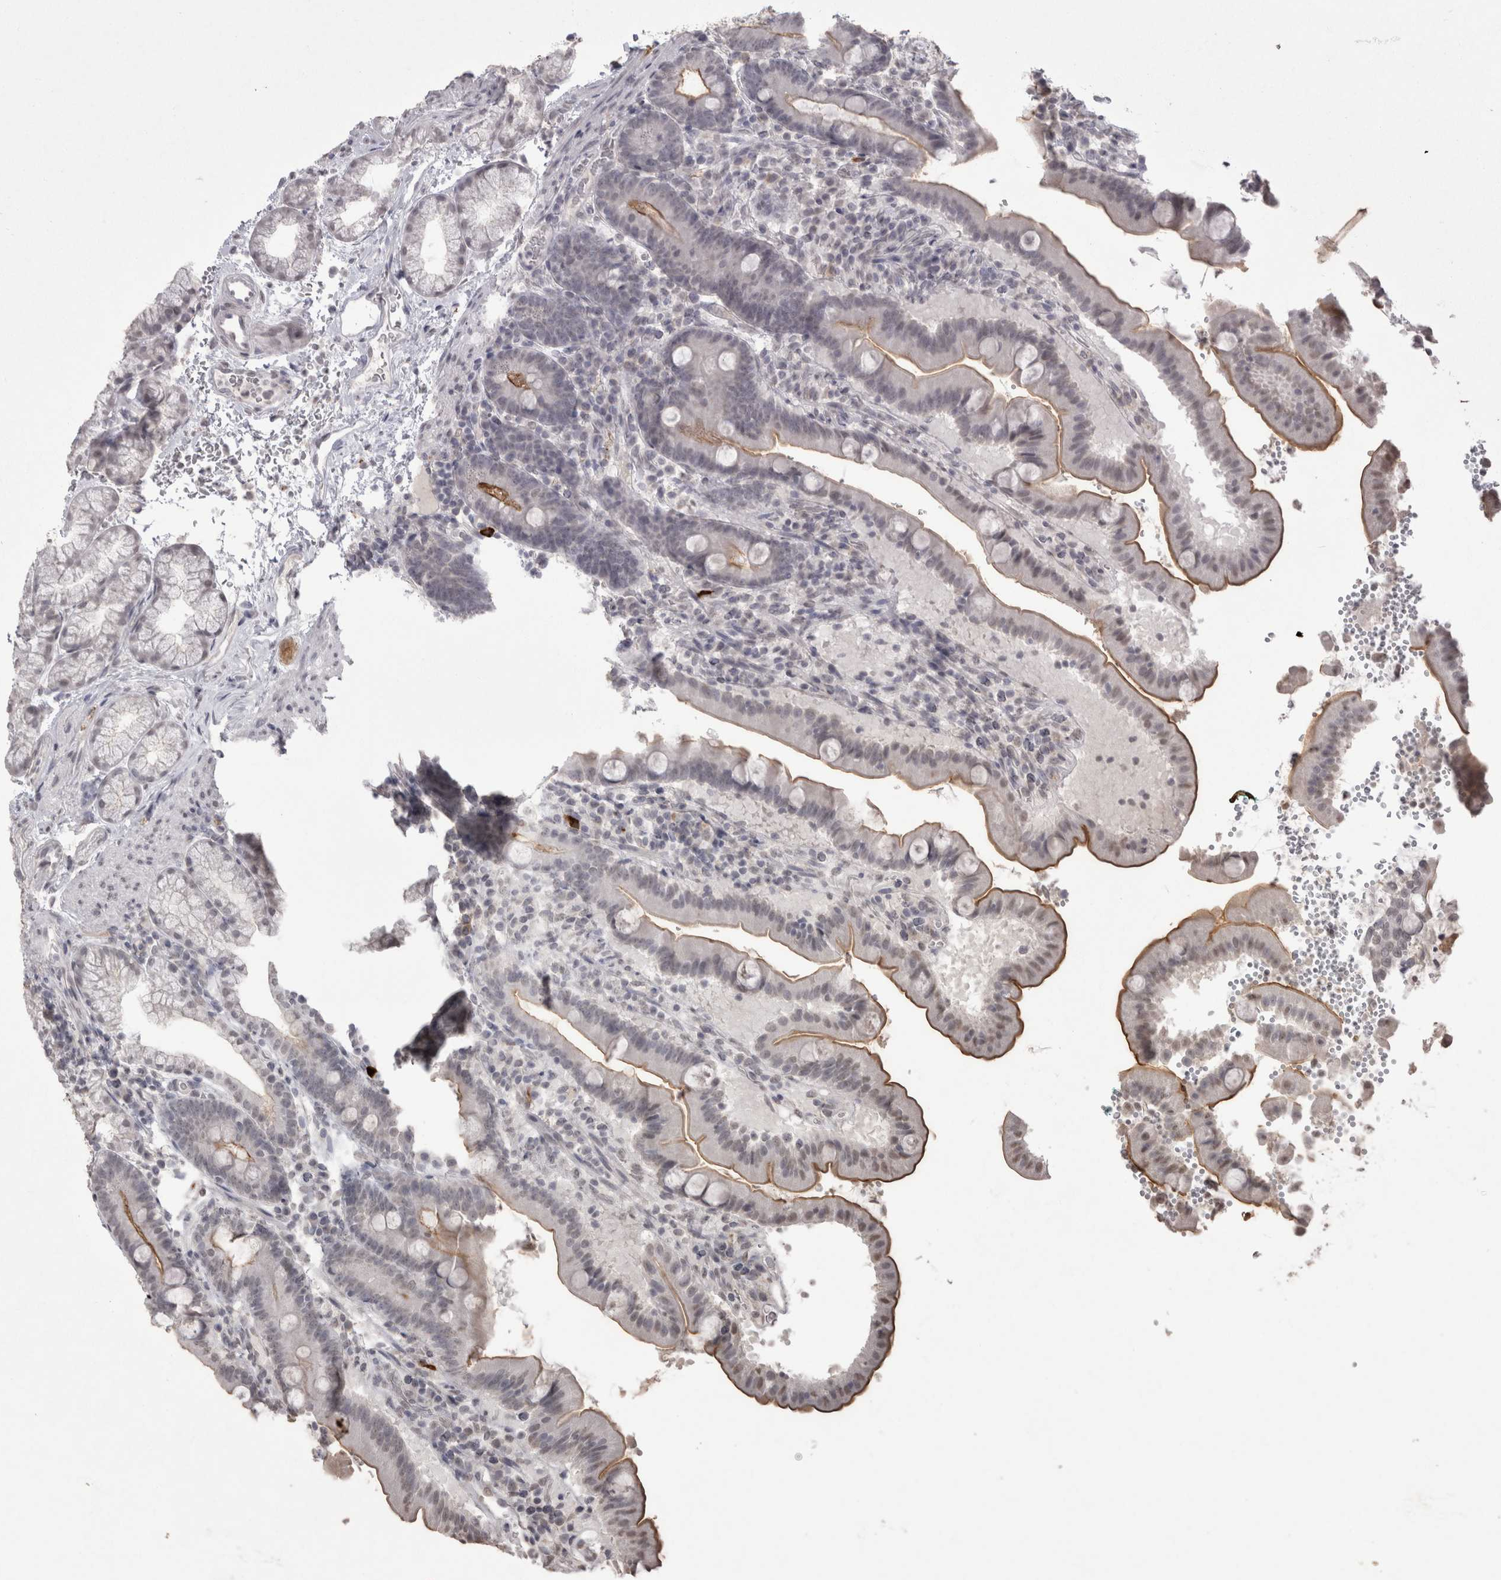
{"staining": {"intensity": "moderate", "quantity": "25%-75%", "location": "cytoplasmic/membranous"}, "tissue": "duodenum", "cell_type": "Glandular cells", "image_type": "normal", "snomed": [{"axis": "morphology", "description": "Normal tissue, NOS"}, {"axis": "topography", "description": "Duodenum"}], "caption": "A brown stain labels moderate cytoplasmic/membranous expression of a protein in glandular cells of benign human duodenum. (DAB IHC, brown staining for protein, blue staining for nuclei).", "gene": "DDX4", "patient": {"sex": "male", "age": 54}}